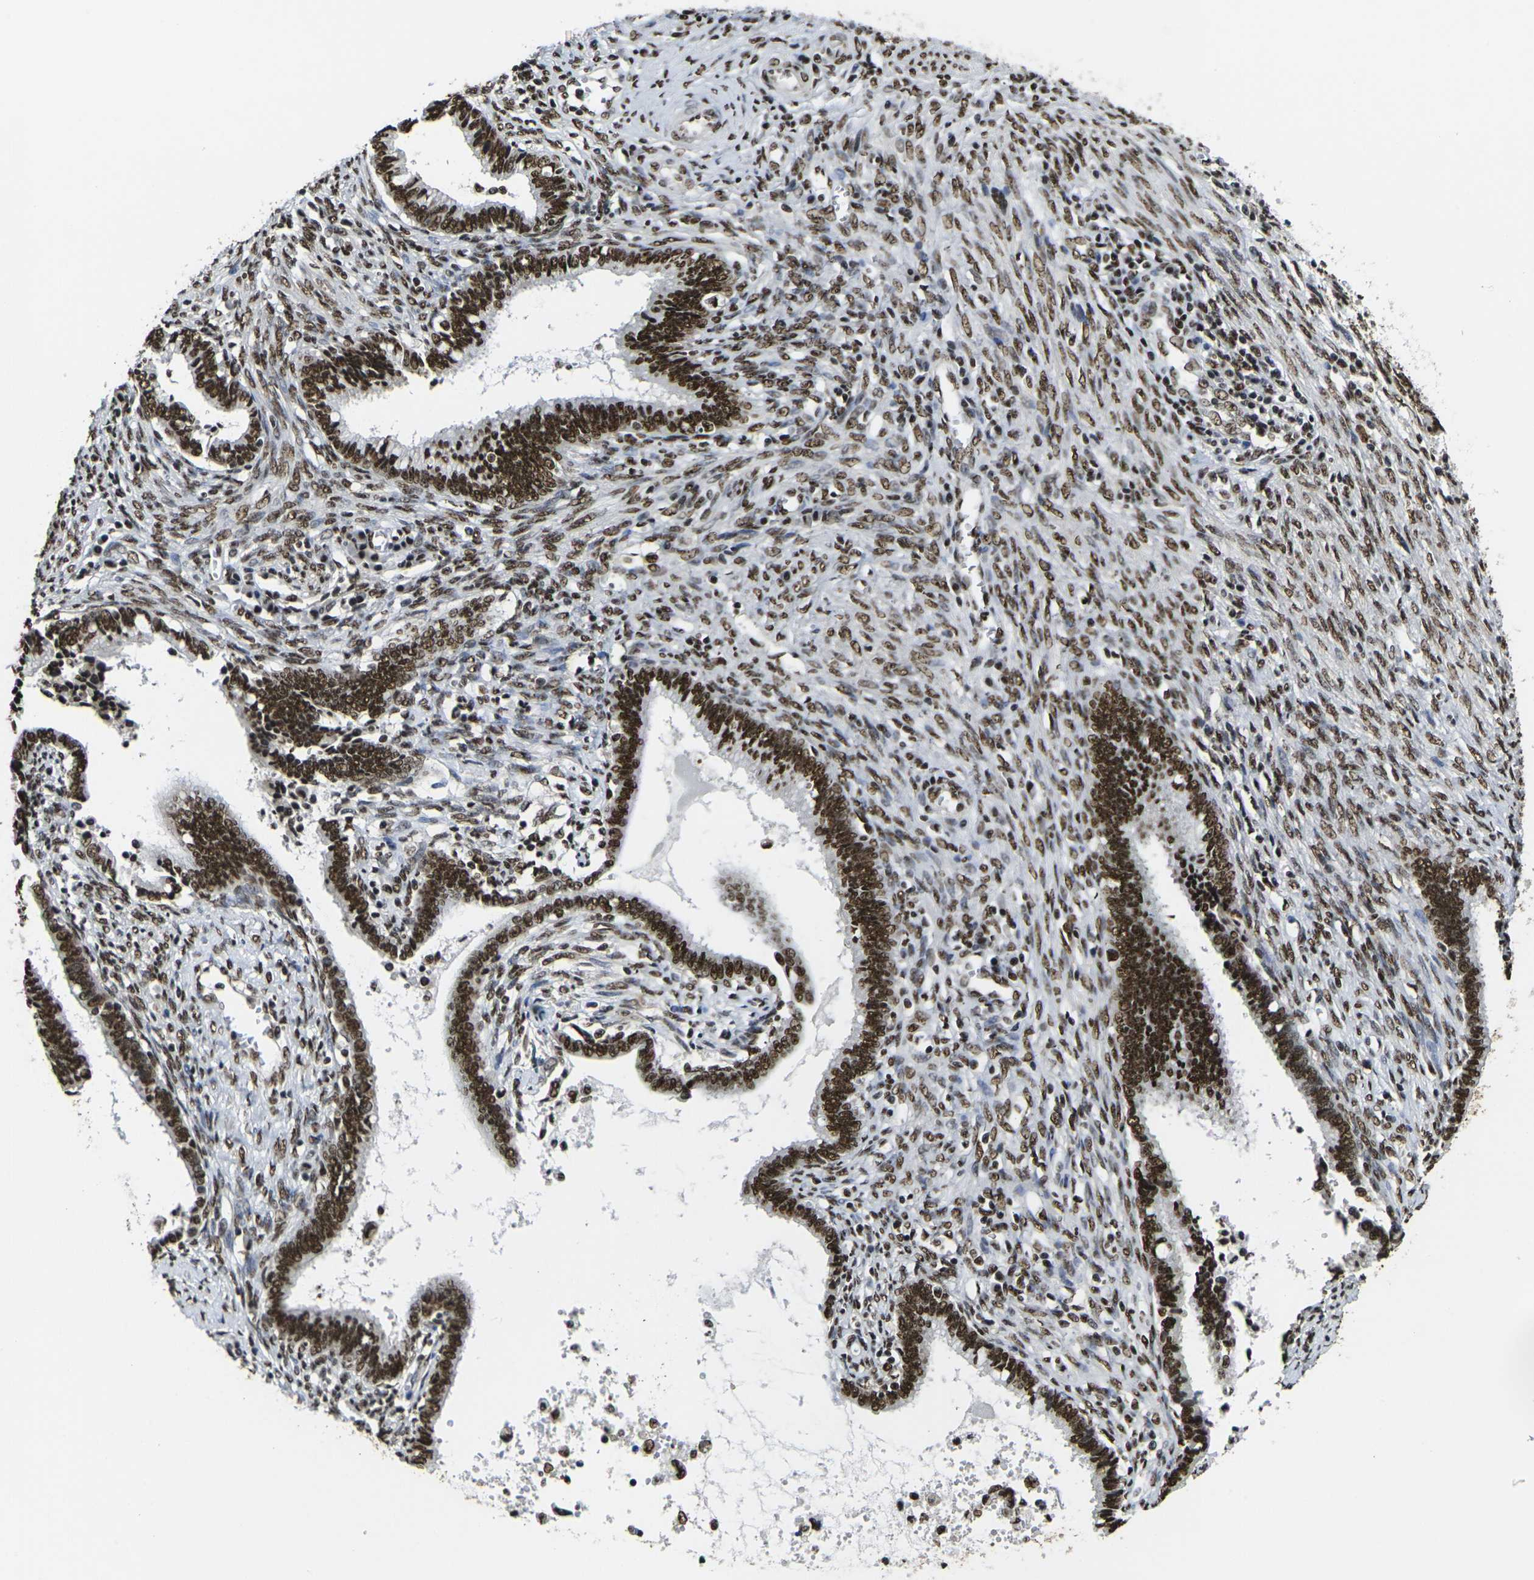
{"staining": {"intensity": "strong", "quantity": ">75%", "location": "nuclear"}, "tissue": "cervical cancer", "cell_type": "Tumor cells", "image_type": "cancer", "snomed": [{"axis": "morphology", "description": "Adenocarcinoma, NOS"}, {"axis": "topography", "description": "Cervix"}], "caption": "Immunohistochemistry (IHC) photomicrograph of neoplastic tissue: adenocarcinoma (cervical) stained using IHC exhibits high levels of strong protein expression localized specifically in the nuclear of tumor cells, appearing as a nuclear brown color.", "gene": "SMARCC1", "patient": {"sex": "female", "age": 44}}